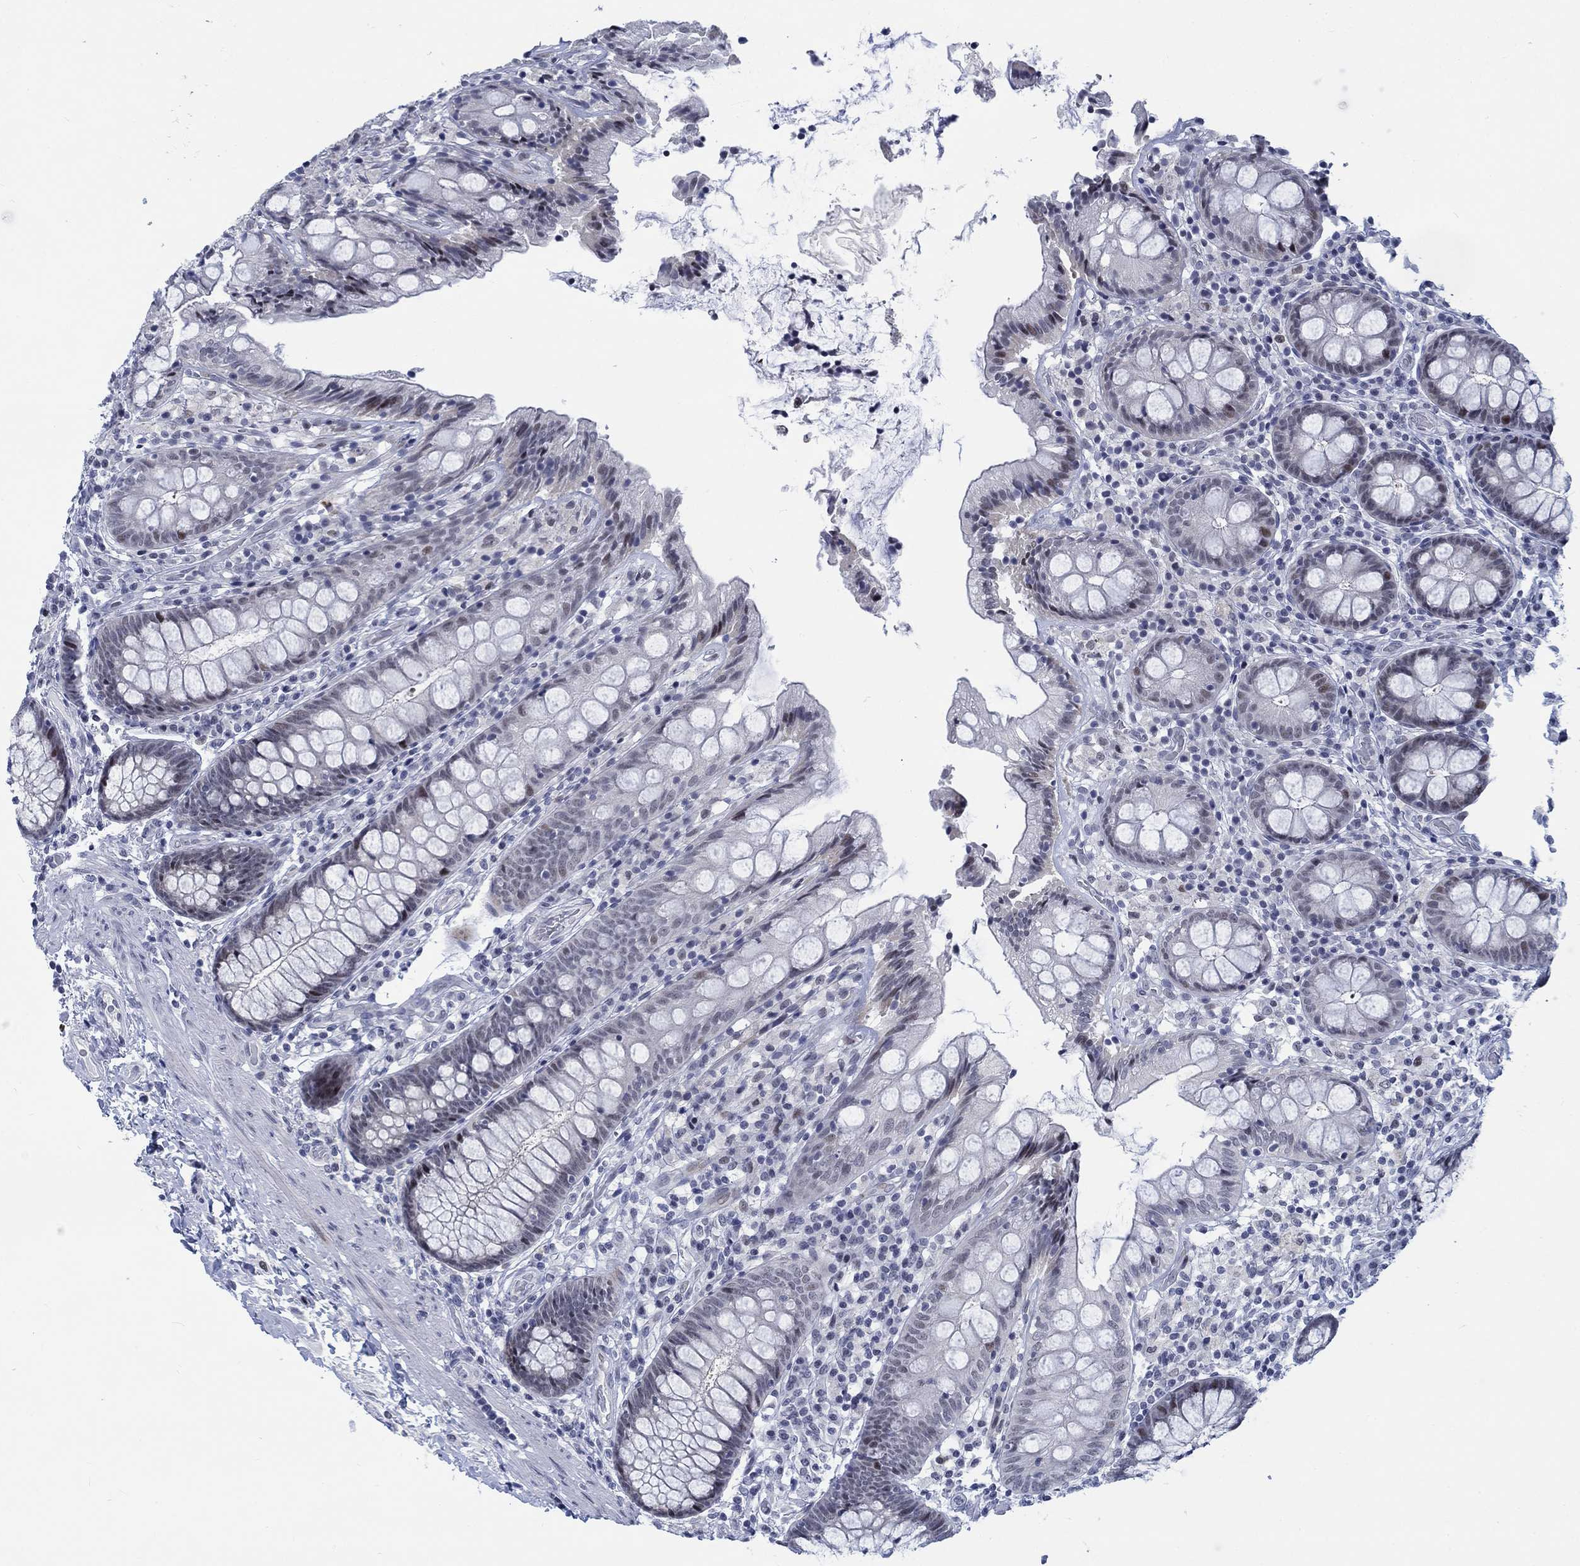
{"staining": {"intensity": "negative", "quantity": "none", "location": "none"}, "tissue": "colon", "cell_type": "Endothelial cells", "image_type": "normal", "snomed": [{"axis": "morphology", "description": "Normal tissue, NOS"}, {"axis": "topography", "description": "Colon"}], "caption": "A photomicrograph of colon stained for a protein shows no brown staining in endothelial cells. (Stains: DAB (3,3'-diaminobenzidine) immunohistochemistry with hematoxylin counter stain, Microscopy: brightfield microscopy at high magnification).", "gene": "NEU3", "patient": {"sex": "female", "age": 86}}